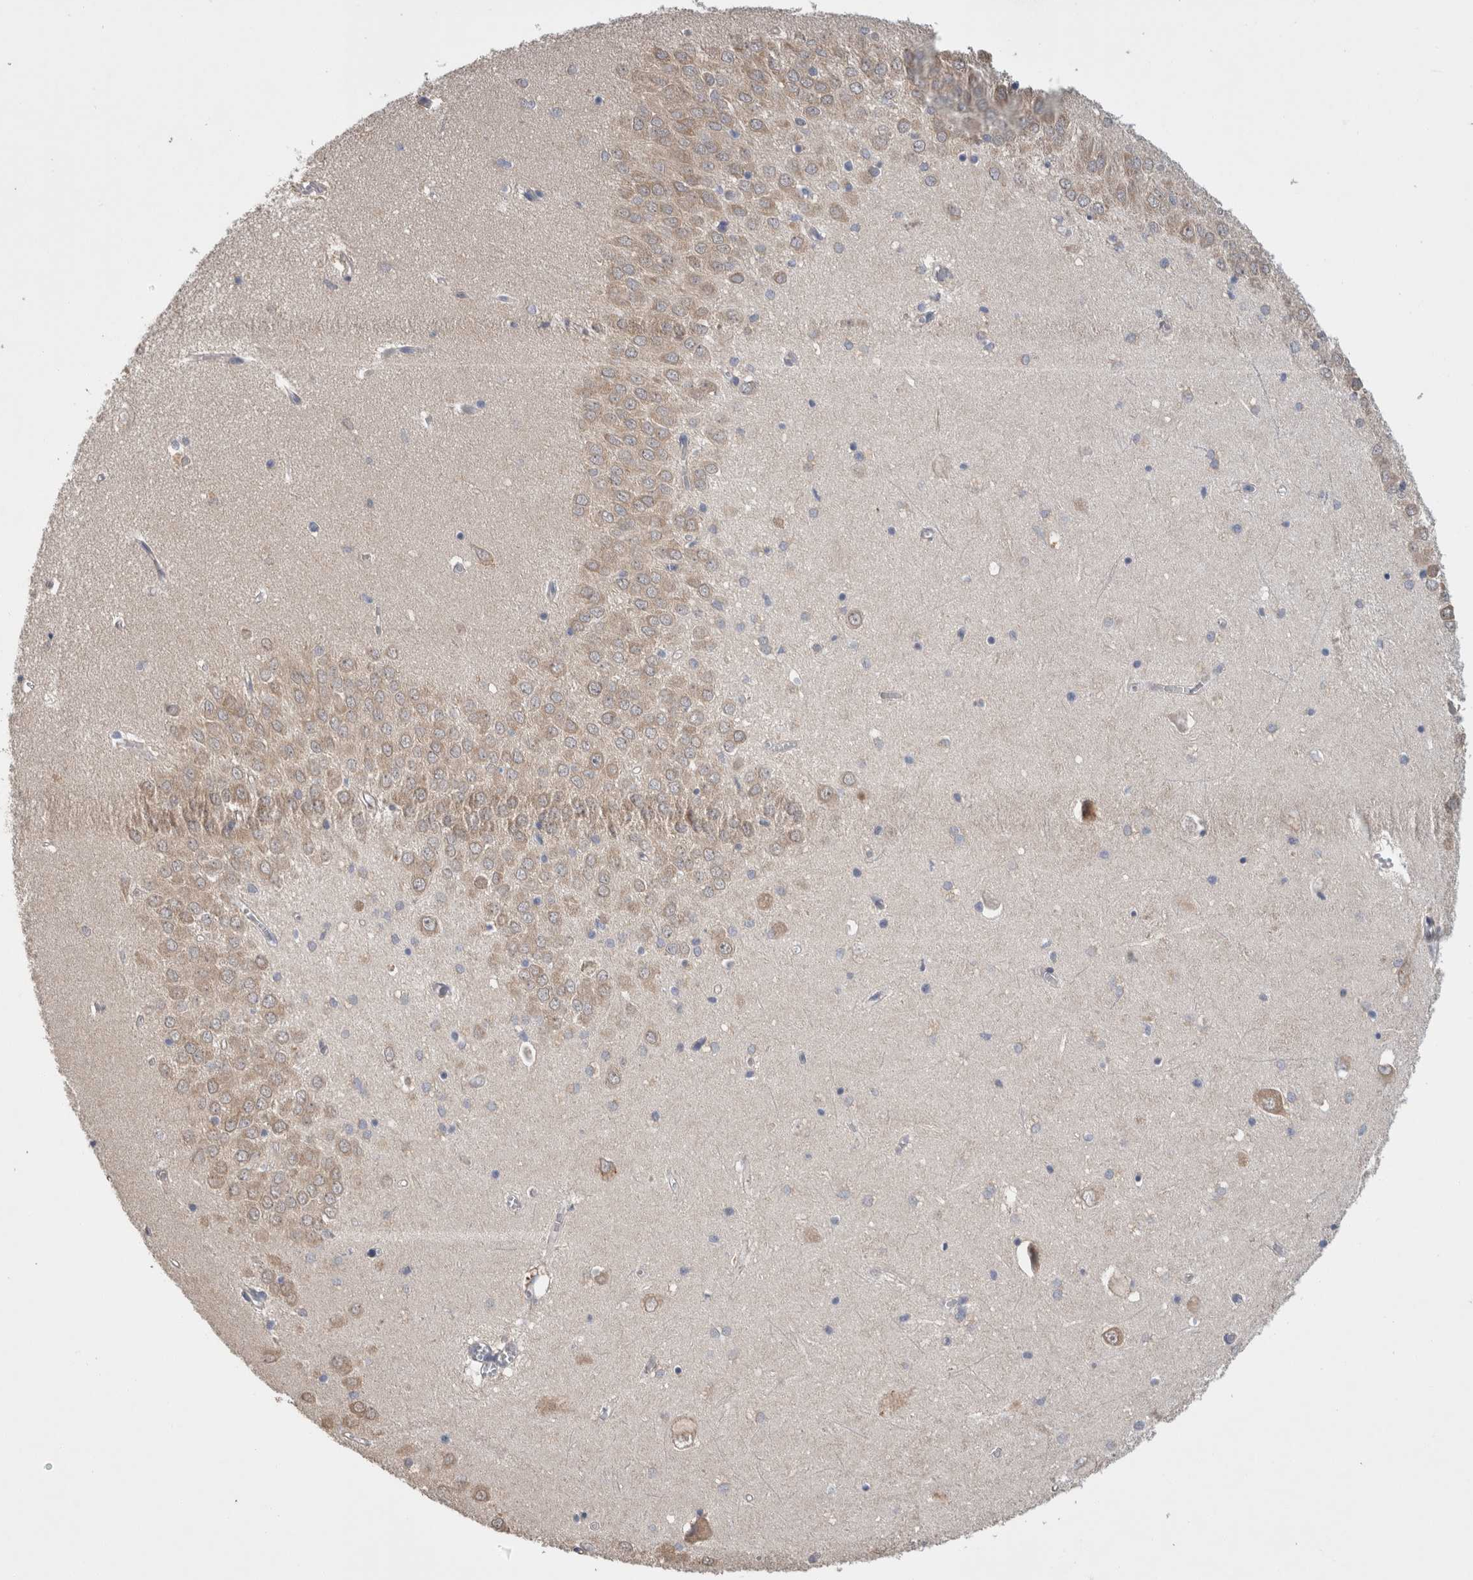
{"staining": {"intensity": "moderate", "quantity": "<25%", "location": "cytoplasmic/membranous"}, "tissue": "hippocampus", "cell_type": "Glial cells", "image_type": "normal", "snomed": [{"axis": "morphology", "description": "Normal tissue, NOS"}, {"axis": "topography", "description": "Hippocampus"}], "caption": "Protein expression analysis of unremarkable hippocampus shows moderate cytoplasmic/membranous positivity in approximately <25% of glial cells. (DAB (3,3'-diaminobenzidine) = brown stain, brightfield microscopy at high magnification).", "gene": "IARS2", "patient": {"sex": "male", "age": 70}}